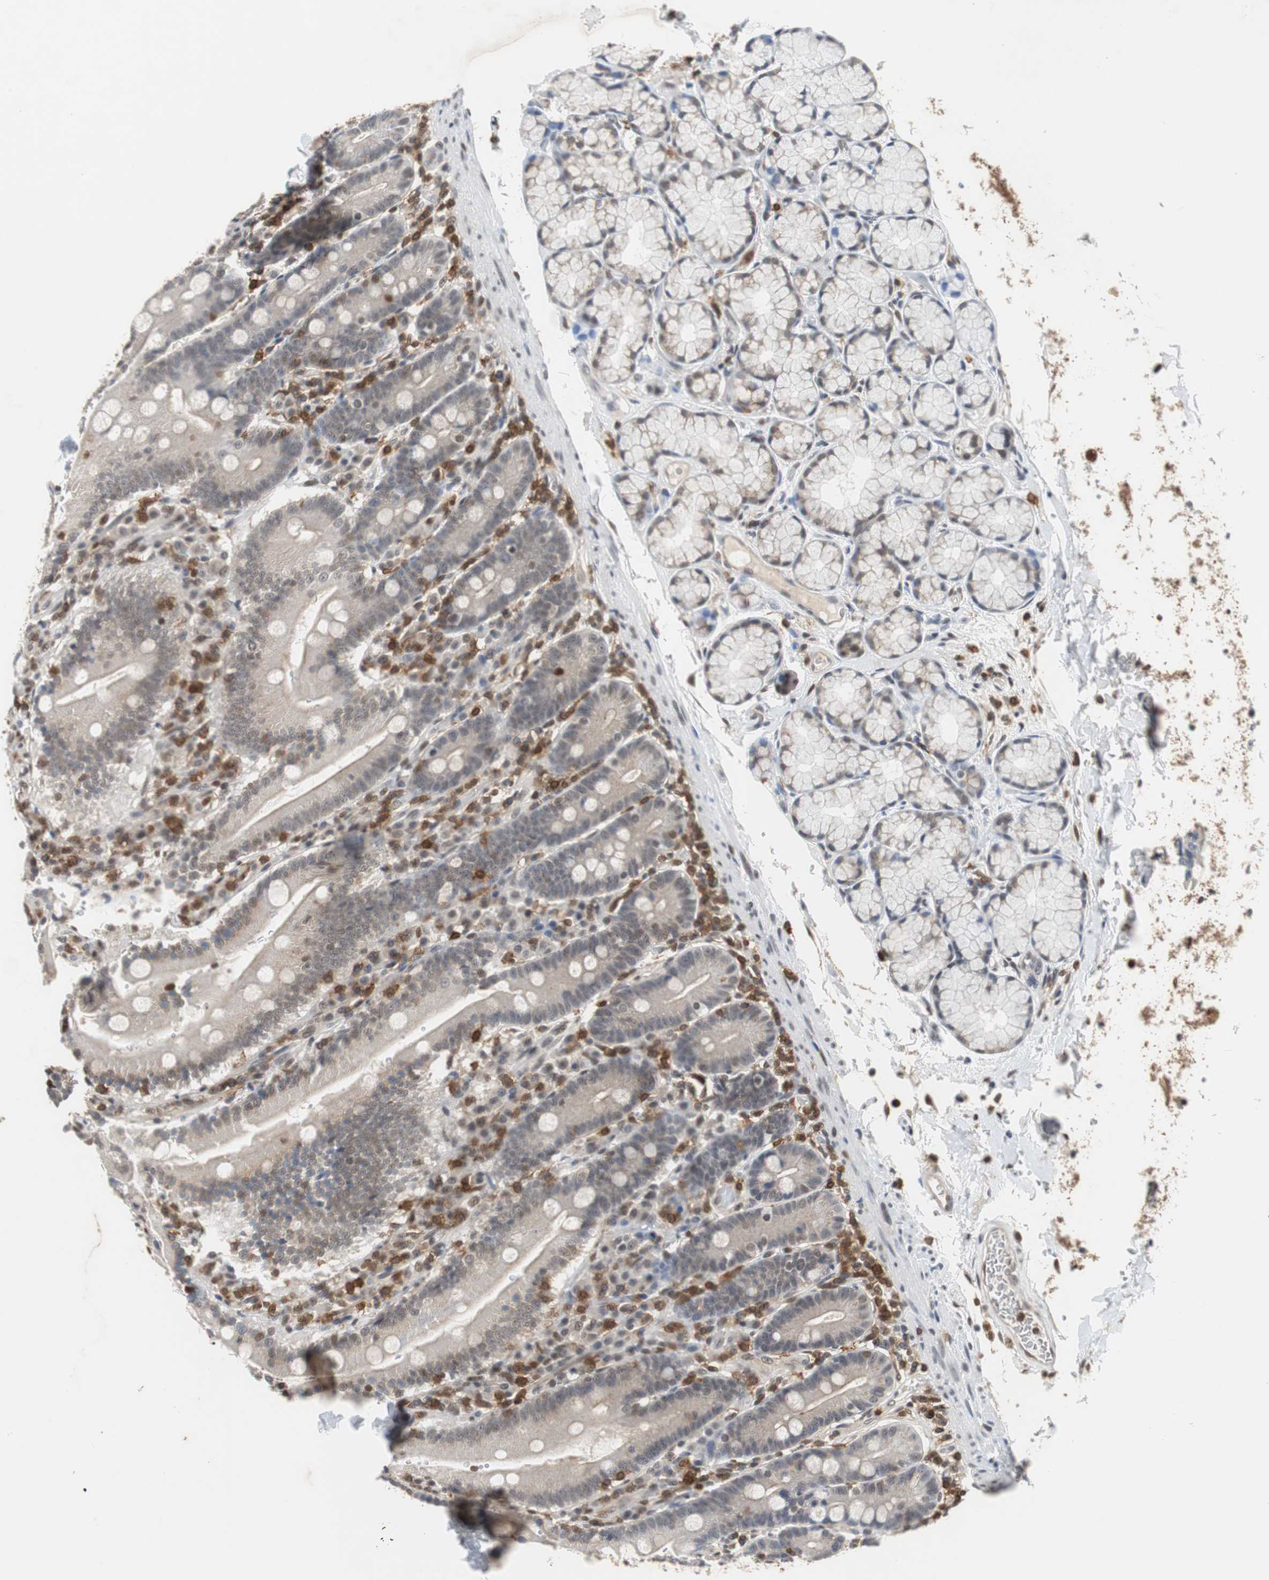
{"staining": {"intensity": "moderate", "quantity": "25%-75%", "location": "cytoplasmic/membranous,nuclear"}, "tissue": "duodenum", "cell_type": "Glandular cells", "image_type": "normal", "snomed": [{"axis": "morphology", "description": "Normal tissue, NOS"}, {"axis": "topography", "description": "Small intestine, NOS"}], "caption": "A photomicrograph showing moderate cytoplasmic/membranous,nuclear staining in about 25%-75% of glandular cells in benign duodenum, as visualized by brown immunohistochemical staining.", "gene": "SIRT1", "patient": {"sex": "female", "age": 71}}